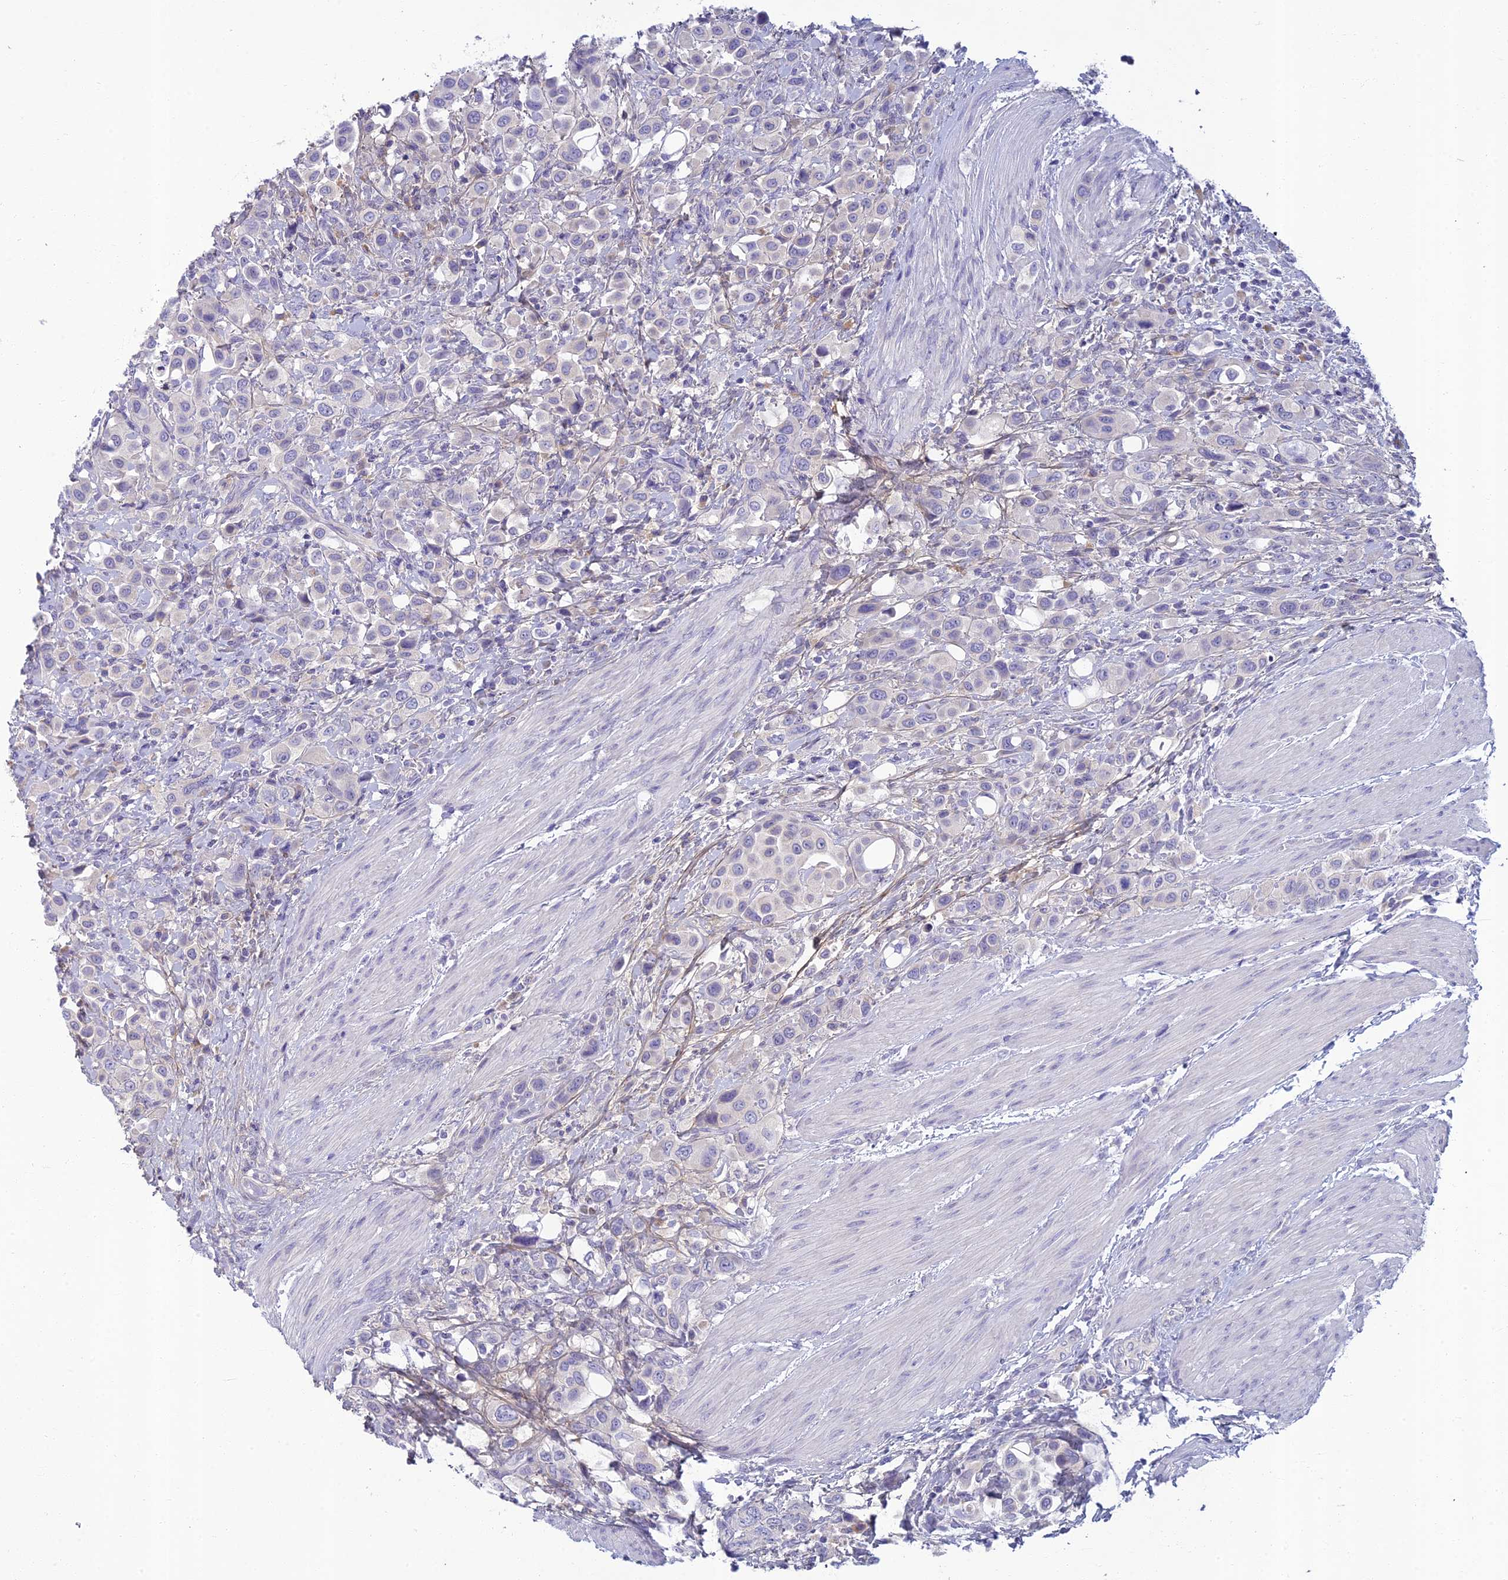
{"staining": {"intensity": "negative", "quantity": "none", "location": "none"}, "tissue": "urothelial cancer", "cell_type": "Tumor cells", "image_type": "cancer", "snomed": [{"axis": "morphology", "description": "Urothelial carcinoma, High grade"}, {"axis": "topography", "description": "Urinary bladder"}], "caption": "The image shows no staining of tumor cells in urothelial cancer.", "gene": "SLC25A41", "patient": {"sex": "male", "age": 50}}